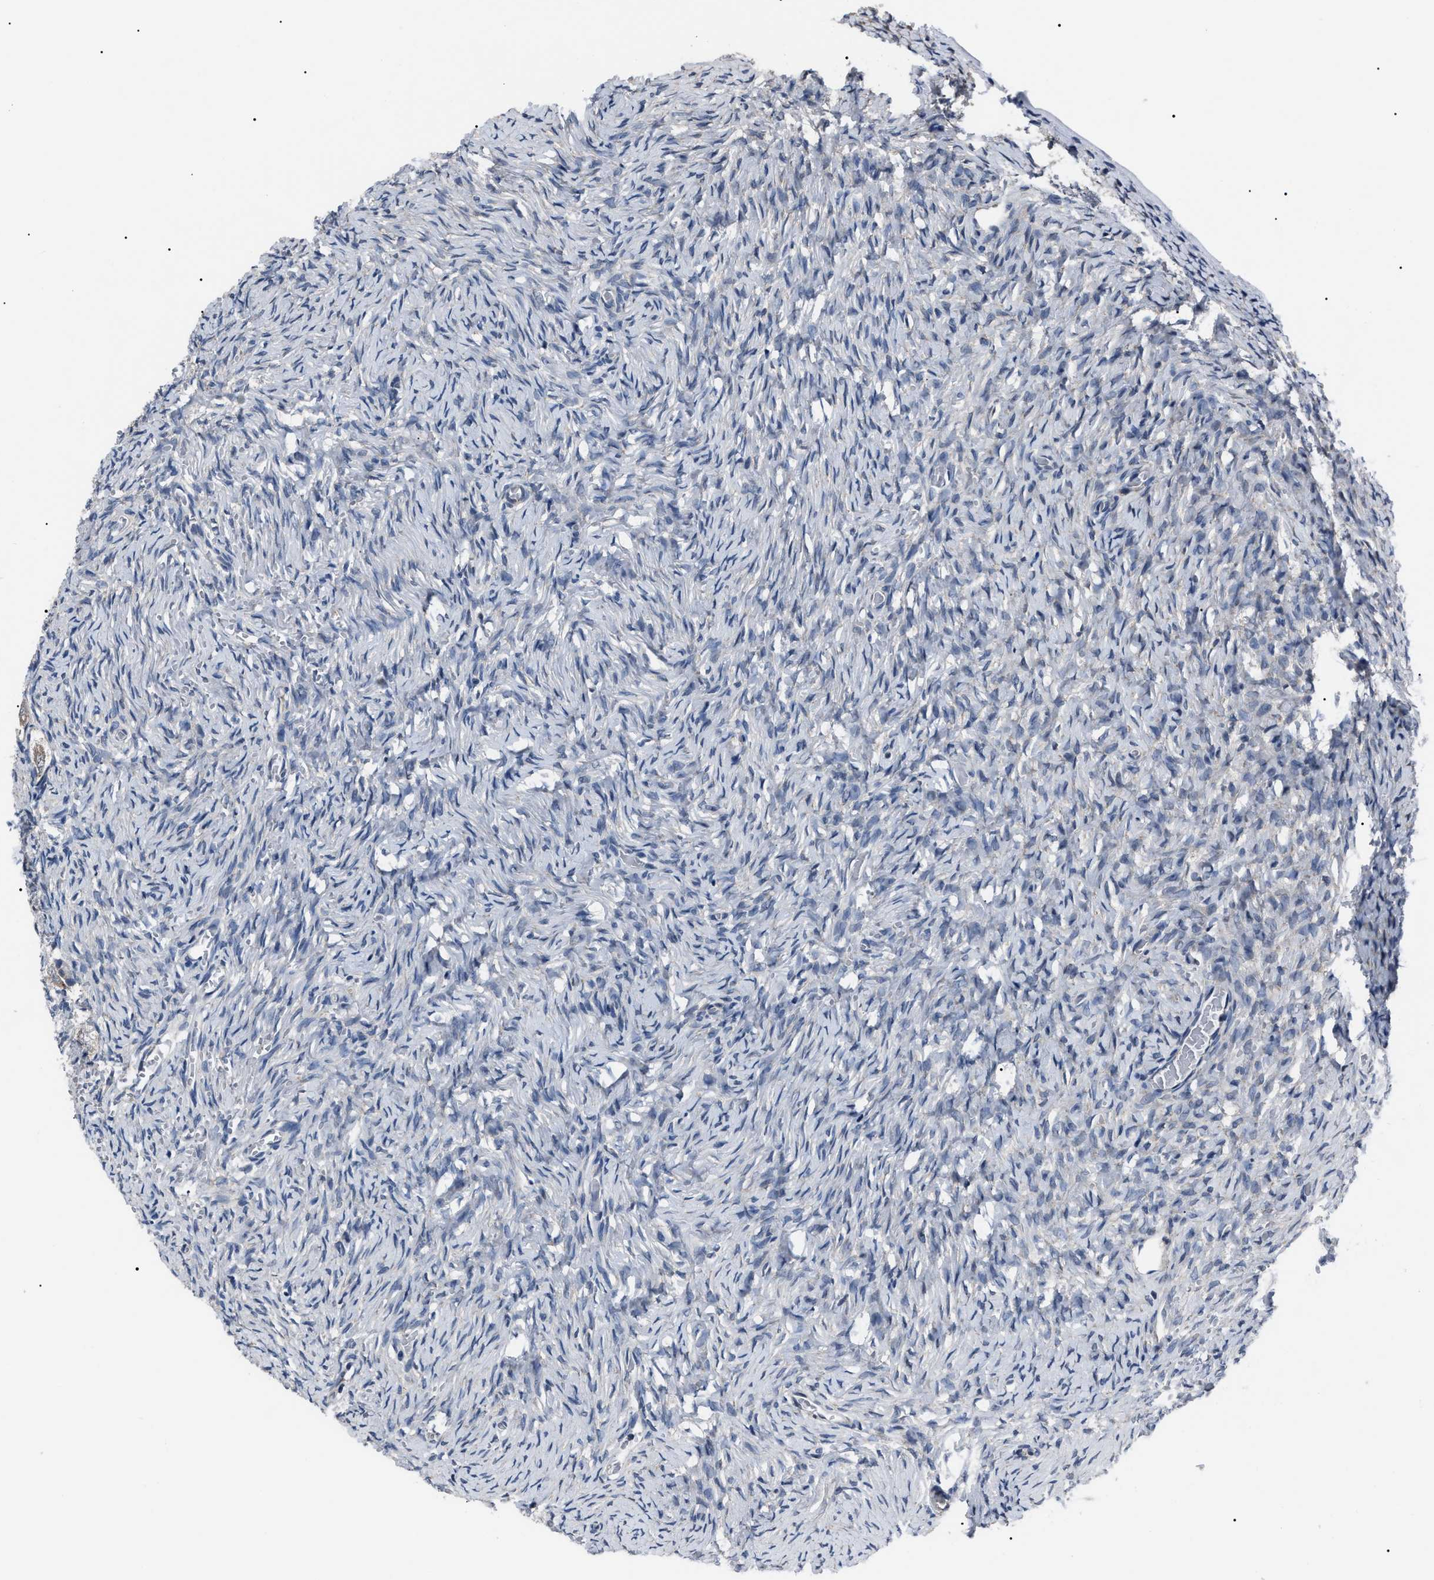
{"staining": {"intensity": "negative", "quantity": "none", "location": "none"}, "tissue": "ovary", "cell_type": "Ovarian stroma cells", "image_type": "normal", "snomed": [{"axis": "morphology", "description": "Normal tissue, NOS"}, {"axis": "topography", "description": "Ovary"}], "caption": "An immunohistochemistry (IHC) histopathology image of benign ovary is shown. There is no staining in ovarian stroma cells of ovary.", "gene": "LRRC14", "patient": {"sex": "female", "age": 27}}